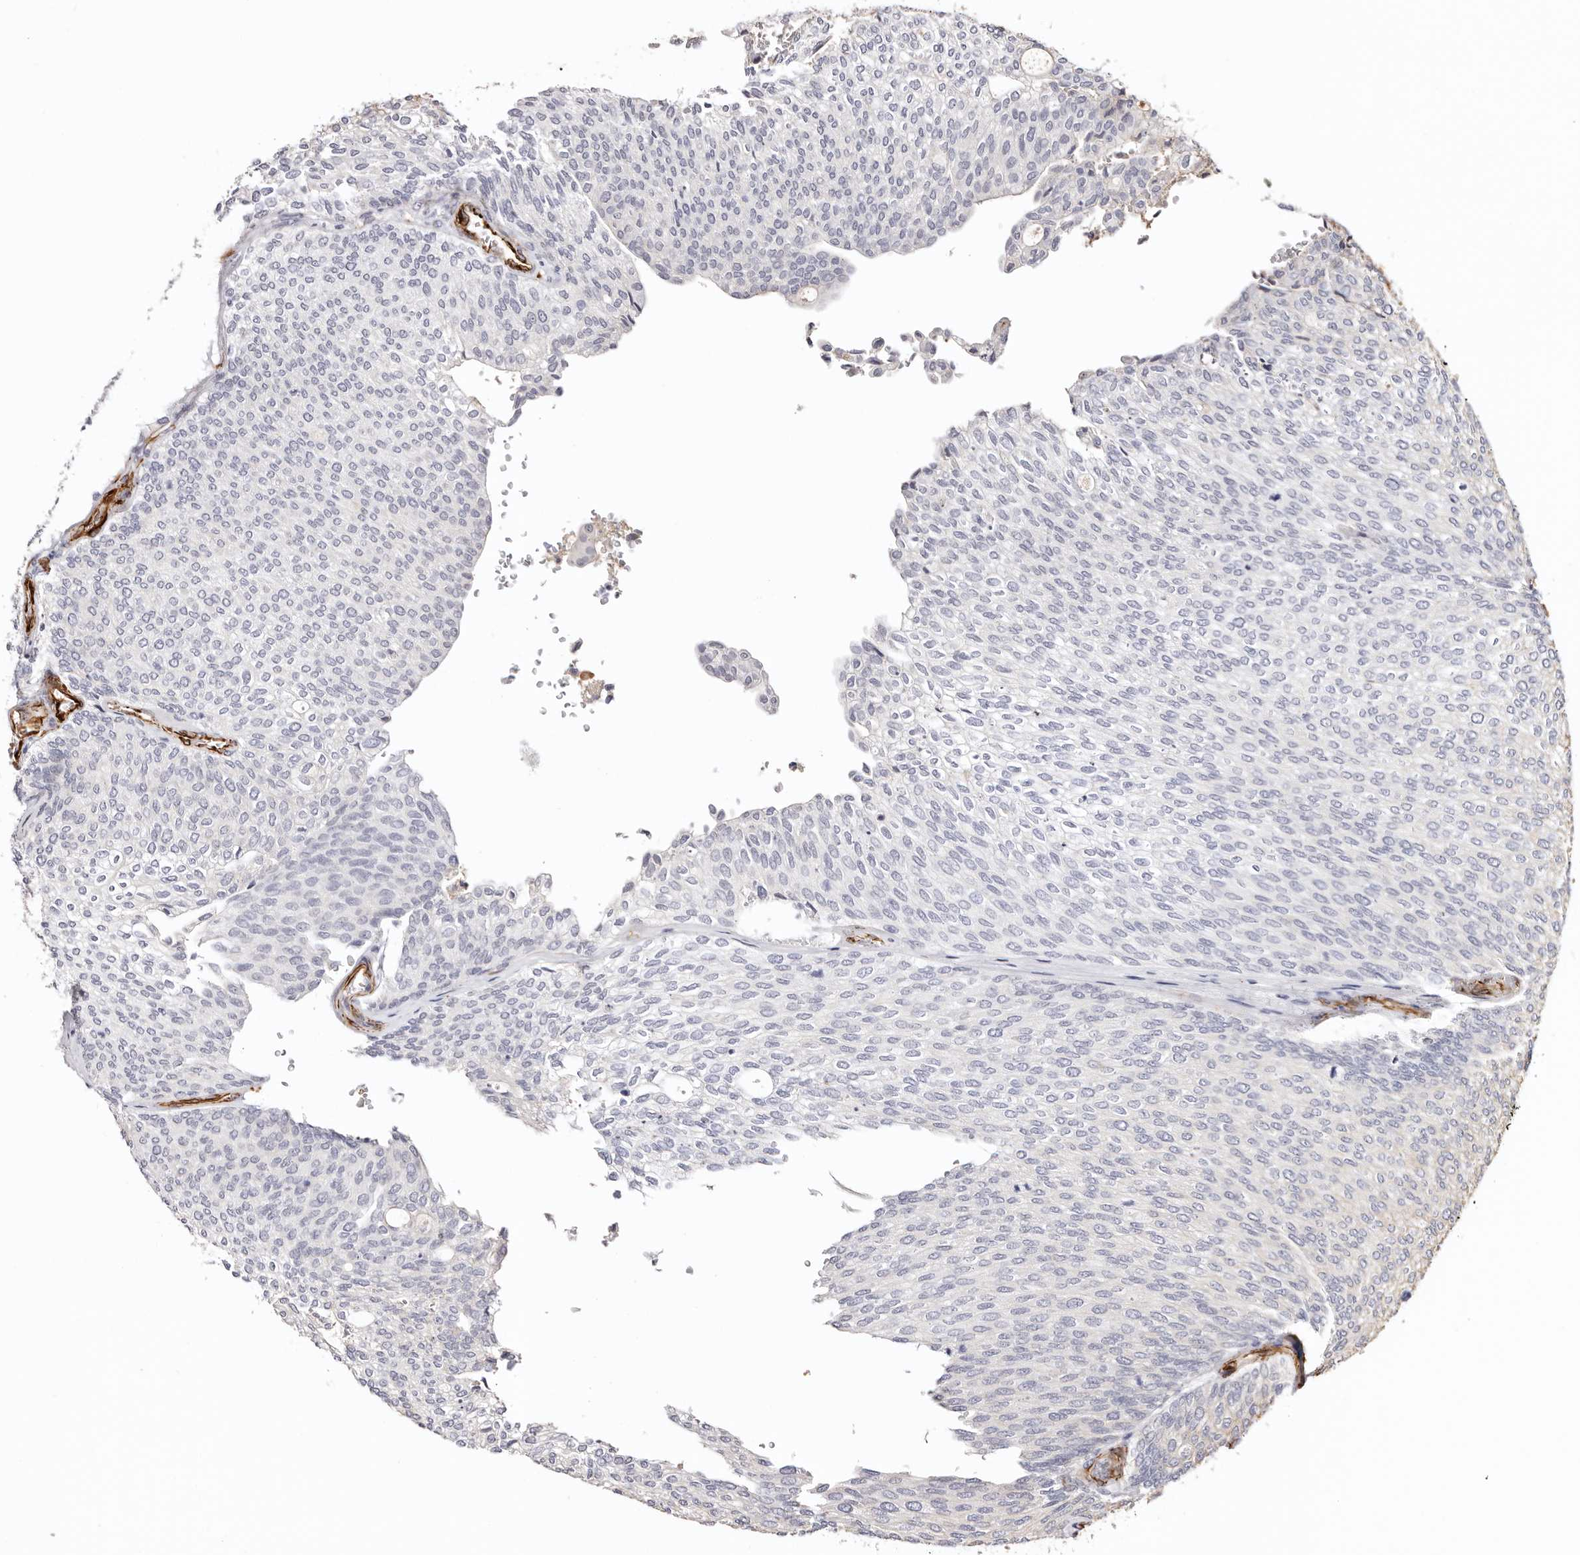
{"staining": {"intensity": "negative", "quantity": "none", "location": "none"}, "tissue": "urothelial cancer", "cell_type": "Tumor cells", "image_type": "cancer", "snomed": [{"axis": "morphology", "description": "Urothelial carcinoma, Low grade"}, {"axis": "topography", "description": "Urinary bladder"}], "caption": "Human low-grade urothelial carcinoma stained for a protein using immunohistochemistry (IHC) reveals no positivity in tumor cells.", "gene": "ZNF557", "patient": {"sex": "female", "age": 79}}